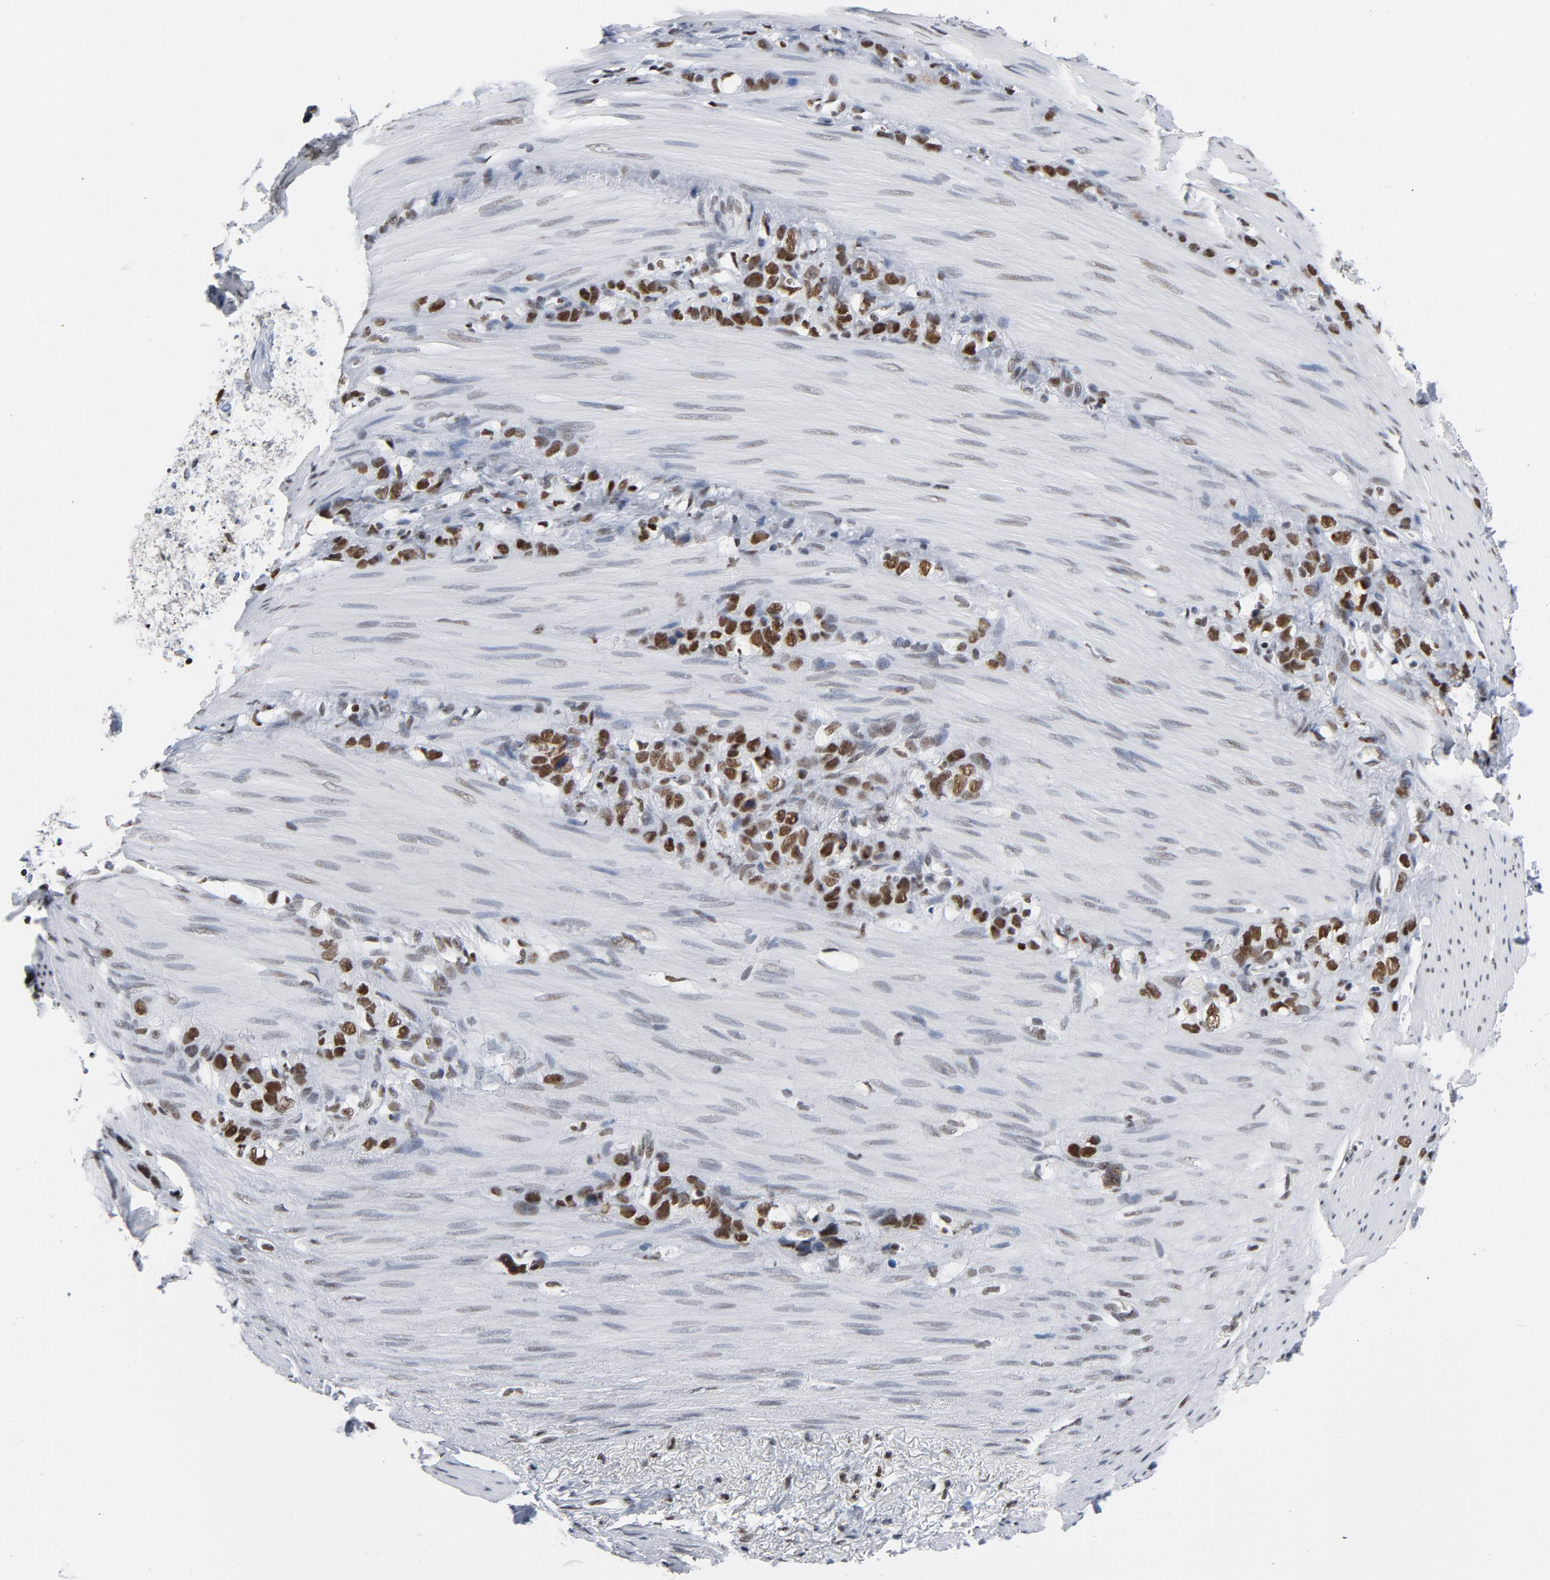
{"staining": {"intensity": "moderate", "quantity": ">75%", "location": "nuclear"}, "tissue": "stomach cancer", "cell_type": "Tumor cells", "image_type": "cancer", "snomed": [{"axis": "morphology", "description": "Normal tissue, NOS"}, {"axis": "morphology", "description": "Adenocarcinoma, NOS"}, {"axis": "morphology", "description": "Adenocarcinoma, High grade"}, {"axis": "topography", "description": "Stomach, upper"}, {"axis": "topography", "description": "Stomach"}], "caption": "The photomicrograph shows a brown stain indicating the presence of a protein in the nuclear of tumor cells in stomach cancer. (Stains: DAB (3,3'-diaminobenzidine) in brown, nuclei in blue, Microscopy: brightfield microscopy at high magnification).", "gene": "CSTF2", "patient": {"sex": "female", "age": 65}}